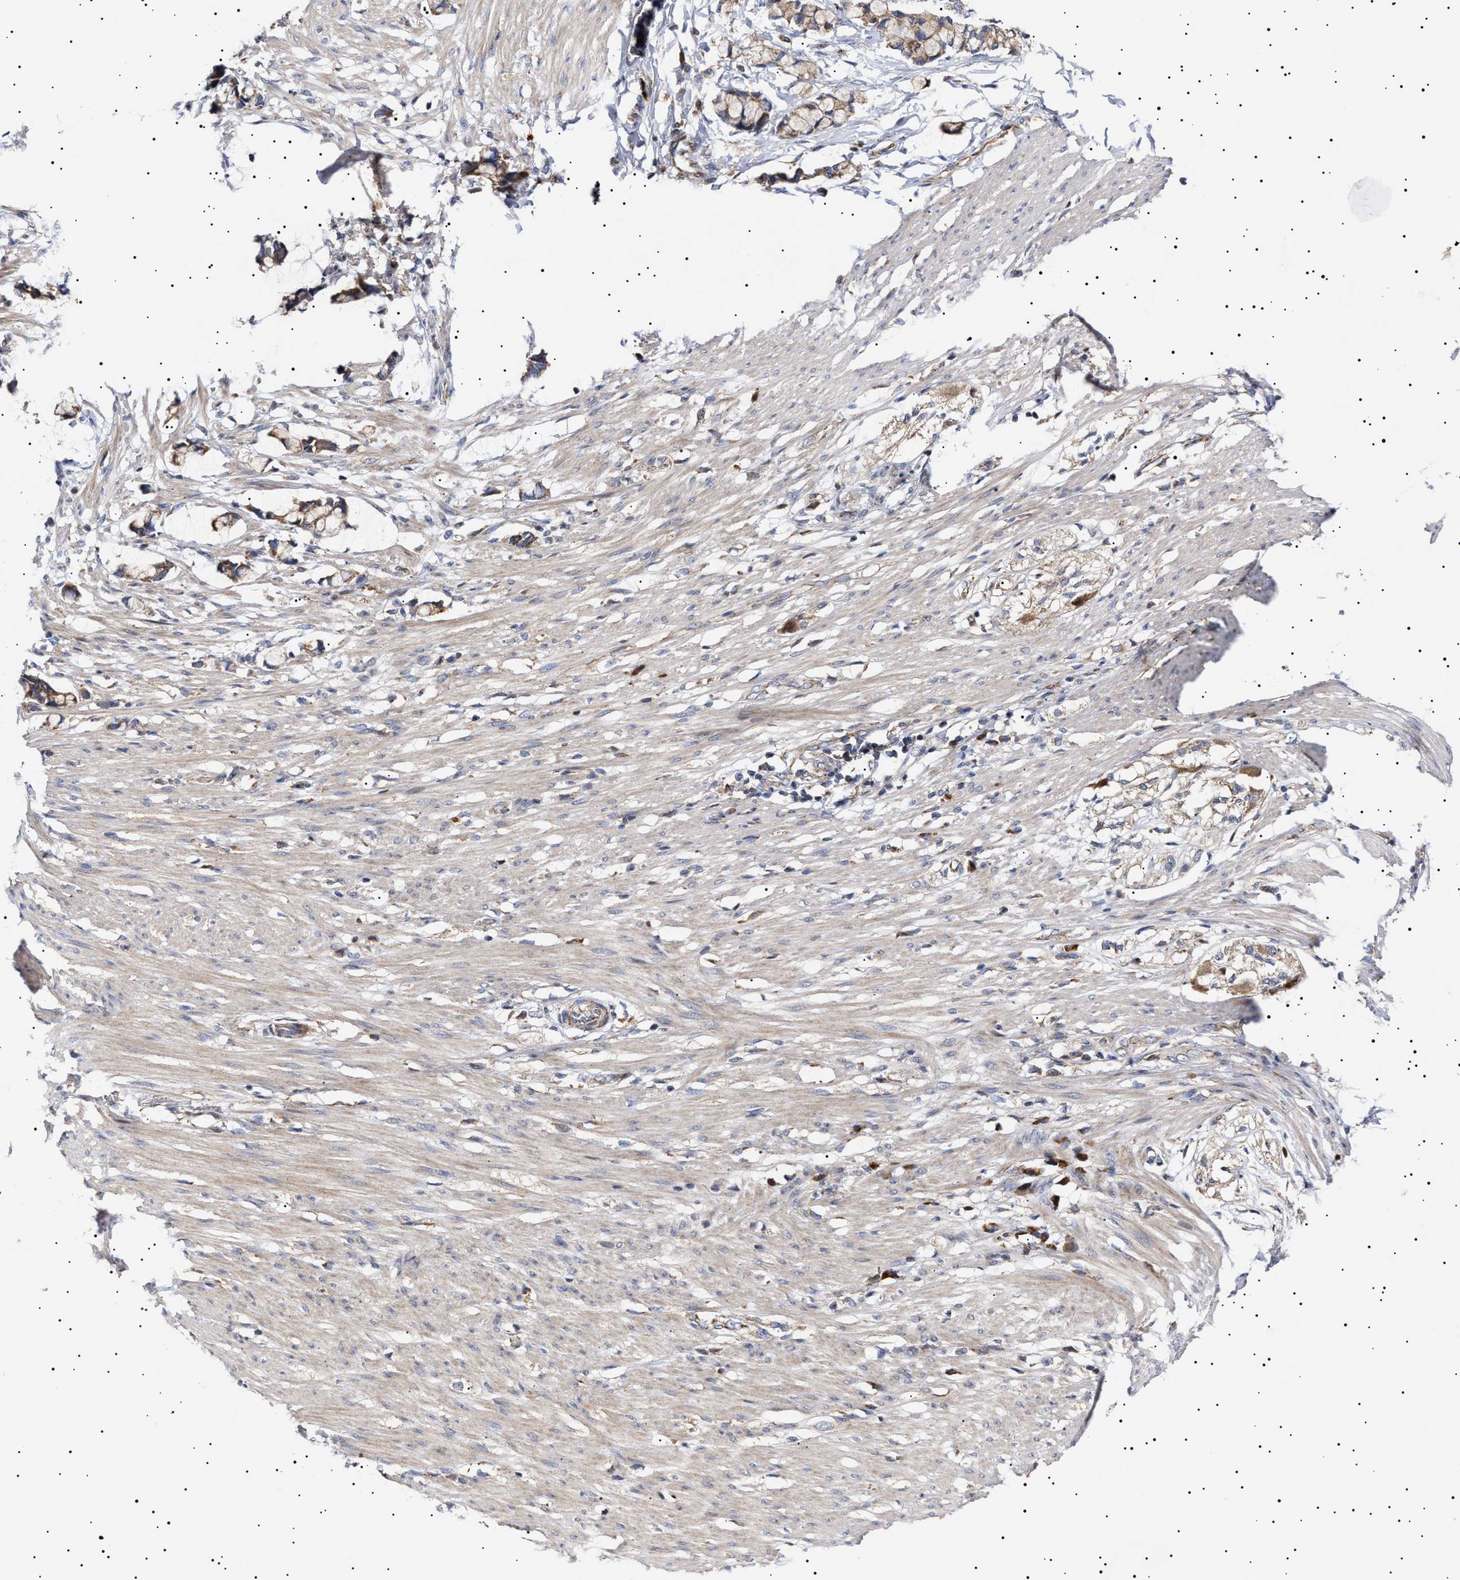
{"staining": {"intensity": "moderate", "quantity": "25%-75%", "location": "cytoplasmic/membranous"}, "tissue": "smooth muscle", "cell_type": "Smooth muscle cells", "image_type": "normal", "snomed": [{"axis": "morphology", "description": "Normal tissue, NOS"}, {"axis": "morphology", "description": "Adenocarcinoma, NOS"}, {"axis": "topography", "description": "Smooth muscle"}, {"axis": "topography", "description": "Colon"}], "caption": "This is an image of immunohistochemistry staining of normal smooth muscle, which shows moderate staining in the cytoplasmic/membranous of smooth muscle cells.", "gene": "MRPL10", "patient": {"sex": "male", "age": 14}}